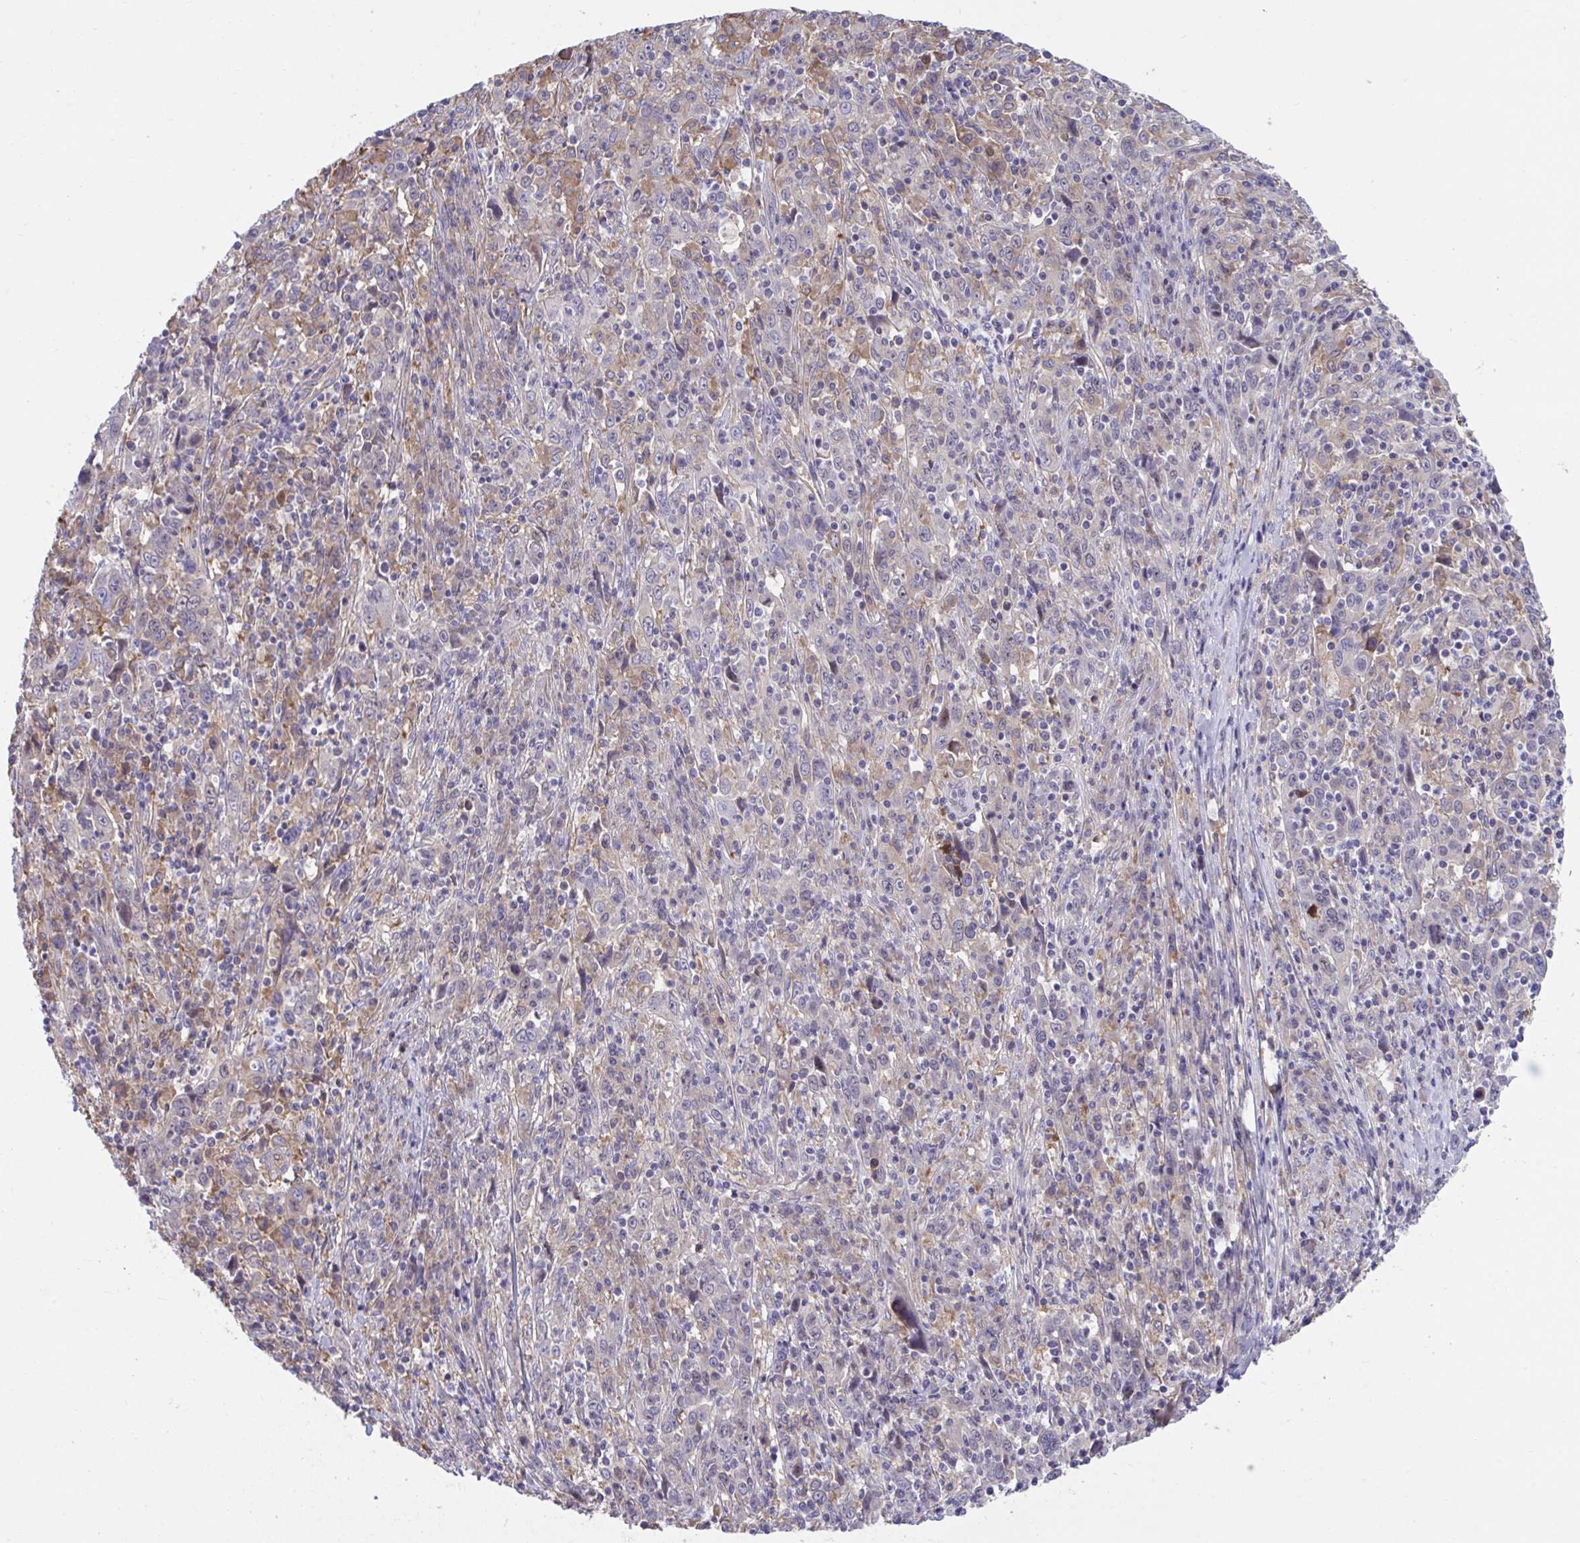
{"staining": {"intensity": "negative", "quantity": "none", "location": "none"}, "tissue": "cervical cancer", "cell_type": "Tumor cells", "image_type": "cancer", "snomed": [{"axis": "morphology", "description": "Squamous cell carcinoma, NOS"}, {"axis": "topography", "description": "Cervix"}], "caption": "This is a photomicrograph of immunohistochemistry staining of cervical cancer (squamous cell carcinoma), which shows no positivity in tumor cells.", "gene": "CENPQ", "patient": {"sex": "female", "age": 46}}